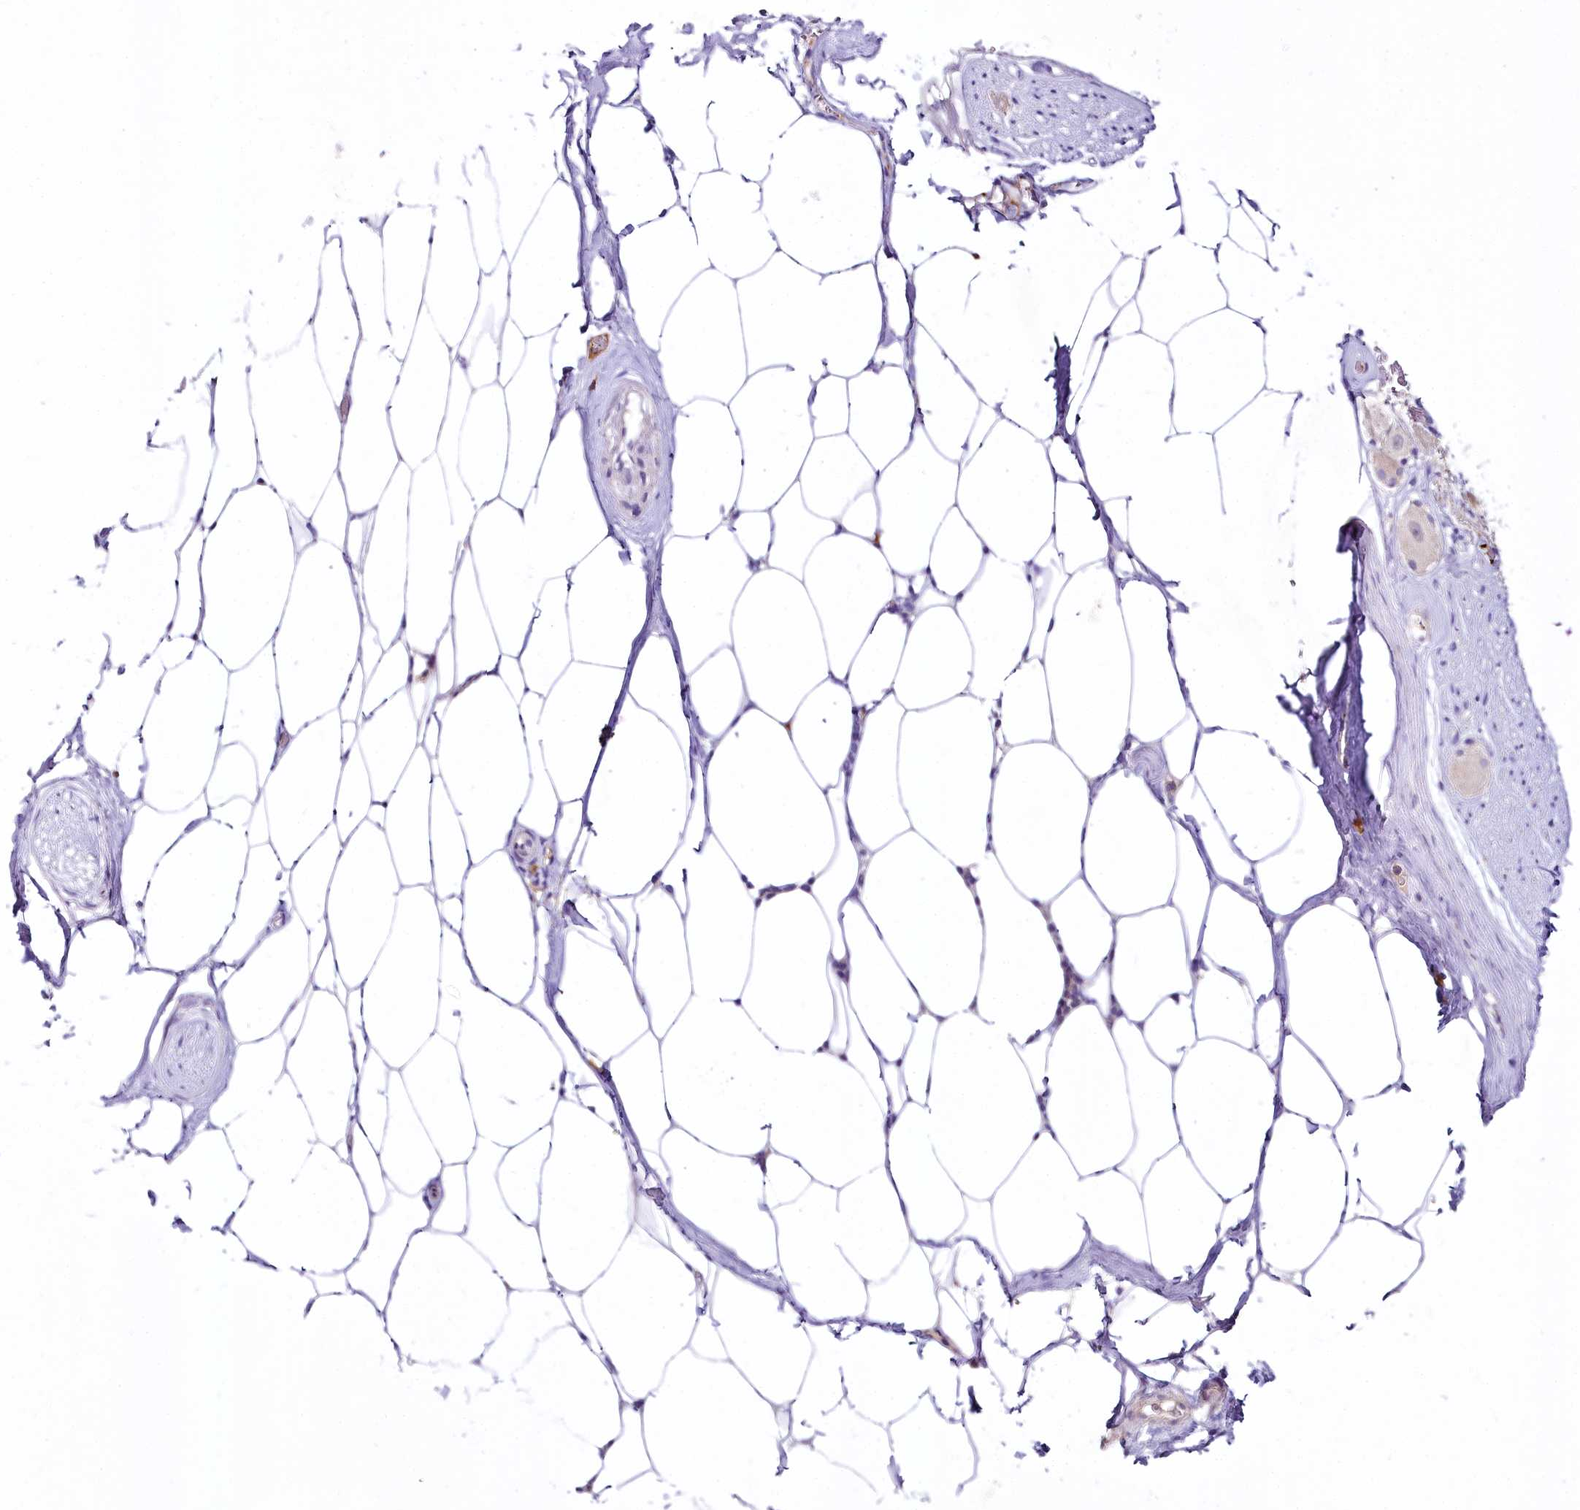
{"staining": {"intensity": "negative", "quantity": "none", "location": "none"}, "tissue": "adipose tissue", "cell_type": "Adipocytes", "image_type": "normal", "snomed": [{"axis": "morphology", "description": "Normal tissue, NOS"}, {"axis": "morphology", "description": "Adenocarcinoma, Low grade"}, {"axis": "topography", "description": "Prostate"}, {"axis": "topography", "description": "Peripheral nerve tissue"}], "caption": "This histopathology image is of unremarkable adipose tissue stained with immunohistochemistry to label a protein in brown with the nuclei are counter-stained blue. There is no staining in adipocytes.", "gene": "VWA5A", "patient": {"sex": "male", "age": 63}}